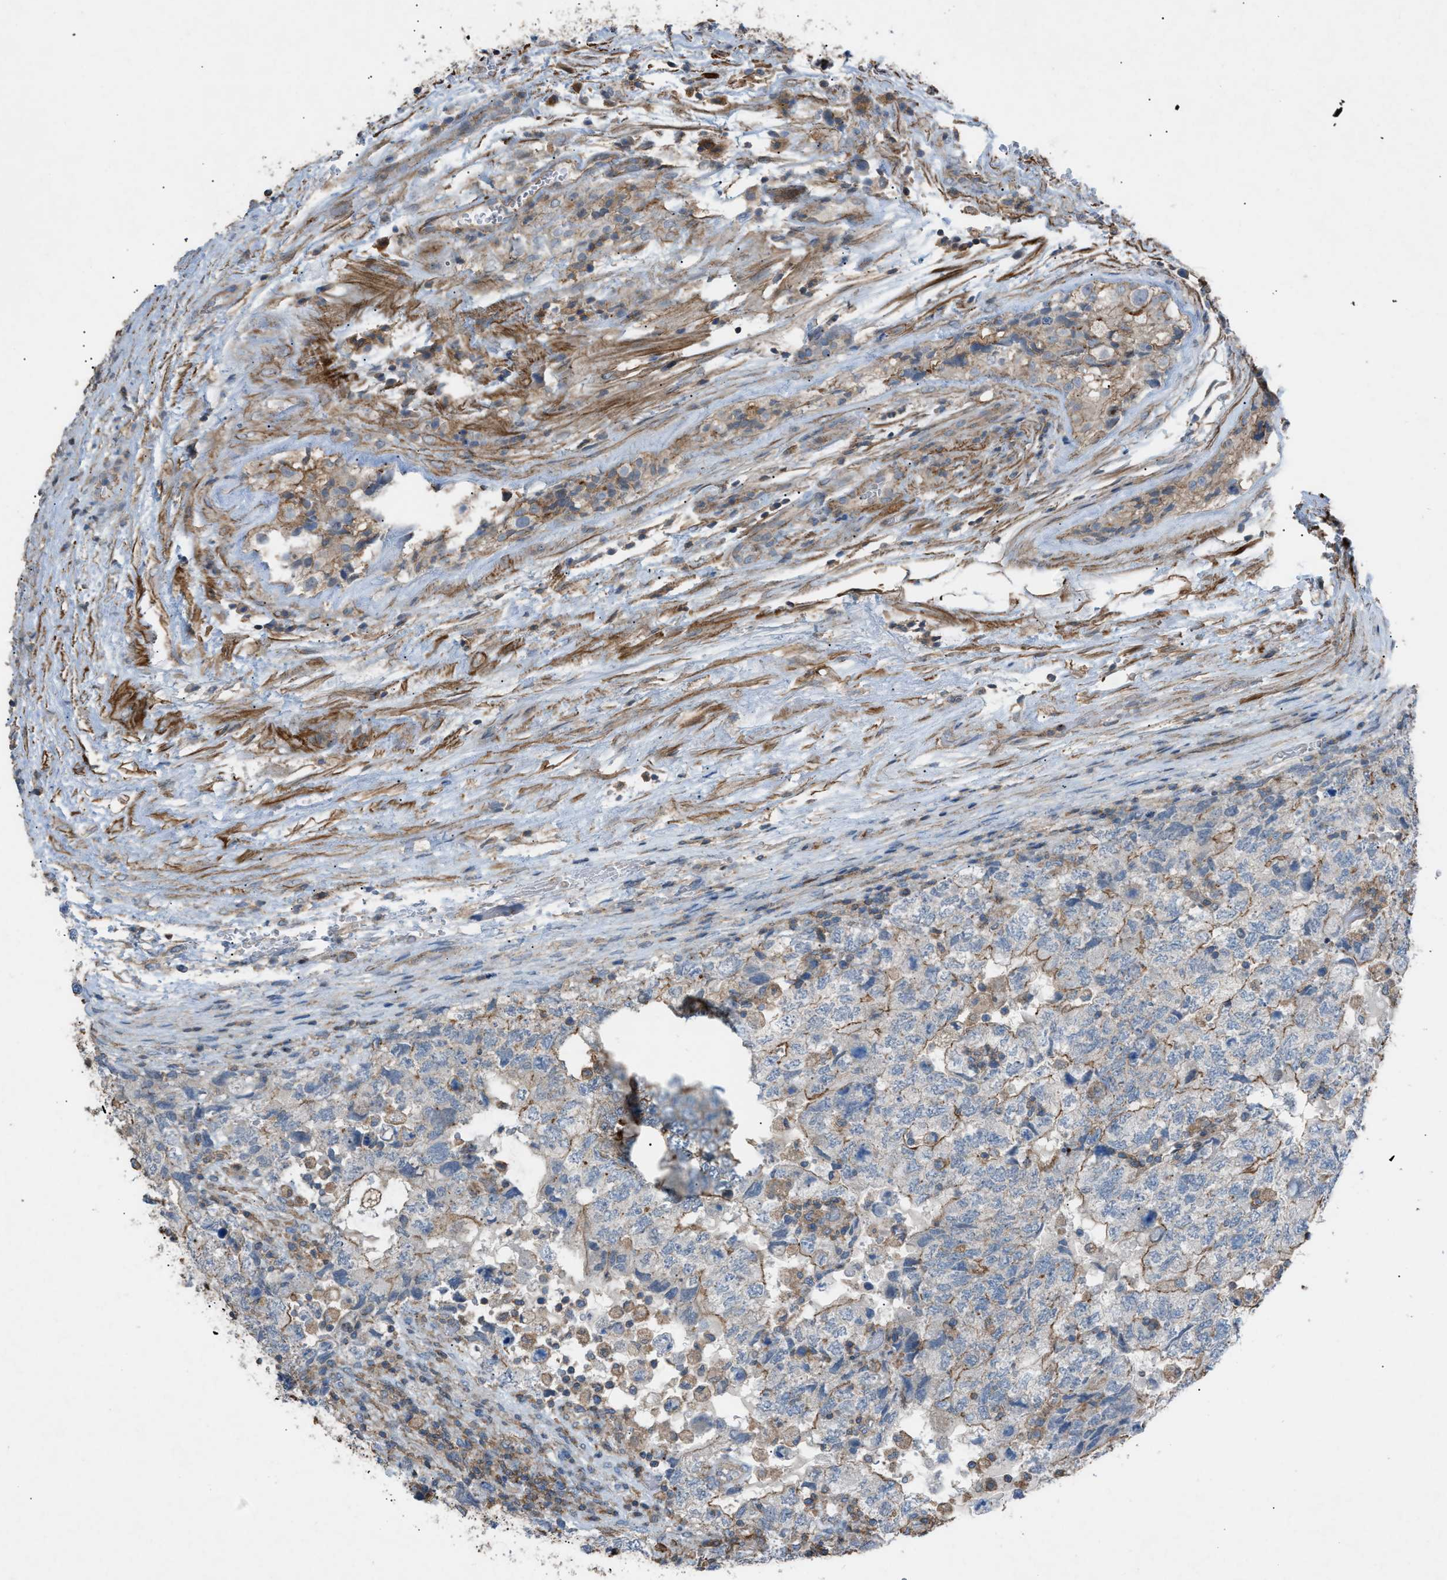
{"staining": {"intensity": "weak", "quantity": "25%-75%", "location": "cytoplasmic/membranous"}, "tissue": "testis cancer", "cell_type": "Tumor cells", "image_type": "cancer", "snomed": [{"axis": "morphology", "description": "Carcinoma, Embryonal, NOS"}, {"axis": "topography", "description": "Testis"}], "caption": "Embryonal carcinoma (testis) was stained to show a protein in brown. There is low levels of weak cytoplasmic/membranous staining in about 25%-75% of tumor cells.", "gene": "NCK2", "patient": {"sex": "male", "age": 36}}